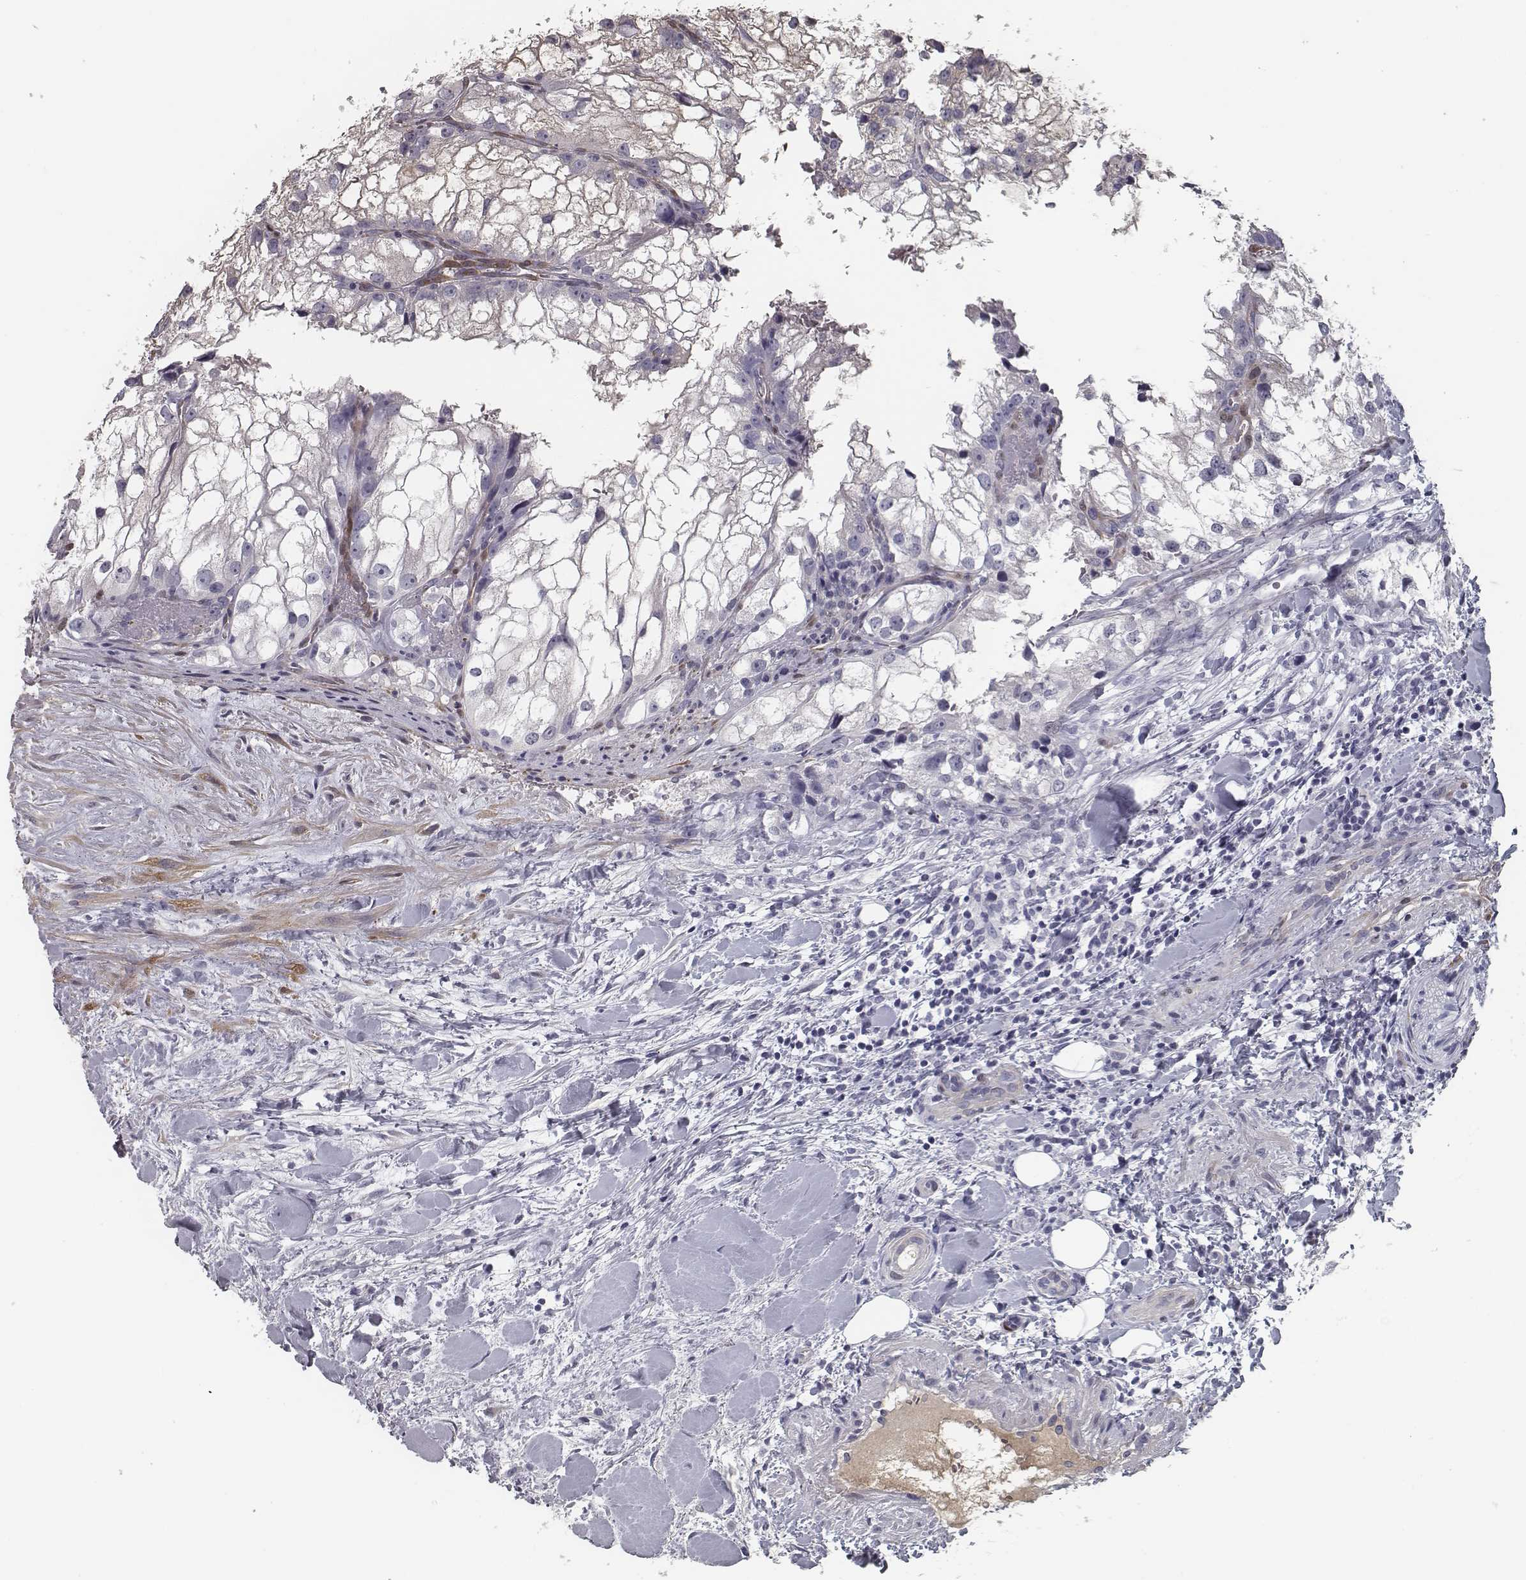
{"staining": {"intensity": "negative", "quantity": "none", "location": "none"}, "tissue": "renal cancer", "cell_type": "Tumor cells", "image_type": "cancer", "snomed": [{"axis": "morphology", "description": "Adenocarcinoma, NOS"}, {"axis": "topography", "description": "Kidney"}], "caption": "A micrograph of renal cancer (adenocarcinoma) stained for a protein exhibits no brown staining in tumor cells. (DAB (3,3'-diaminobenzidine) immunohistochemistry (IHC), high magnification).", "gene": "ISYNA1", "patient": {"sex": "male", "age": 59}}